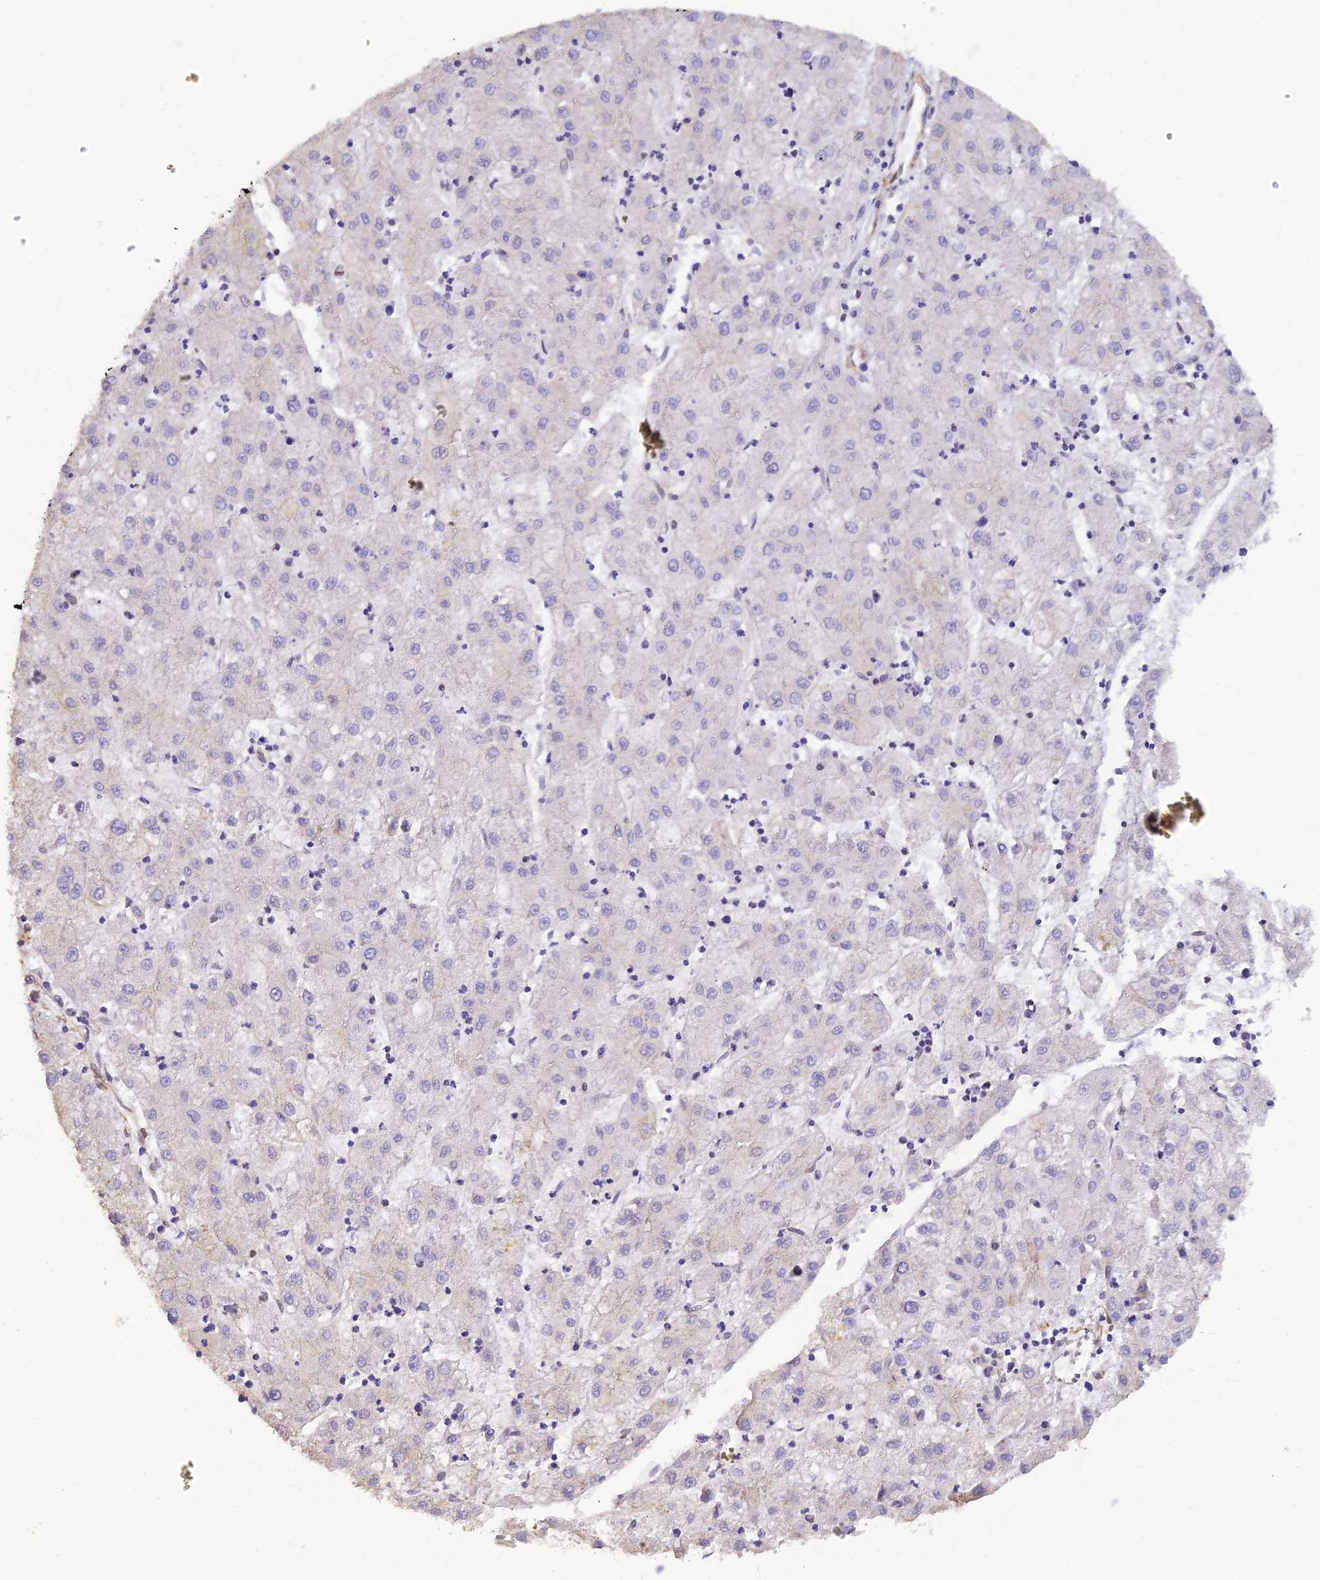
{"staining": {"intensity": "negative", "quantity": "none", "location": "none"}, "tissue": "liver cancer", "cell_type": "Tumor cells", "image_type": "cancer", "snomed": [{"axis": "morphology", "description": "Carcinoma, Hepatocellular, NOS"}, {"axis": "topography", "description": "Liver"}], "caption": "An immunohistochemistry (IHC) image of hepatocellular carcinoma (liver) is shown. There is no staining in tumor cells of hepatocellular carcinoma (liver).", "gene": "ALDH1L2", "patient": {"sex": "male", "age": 72}}